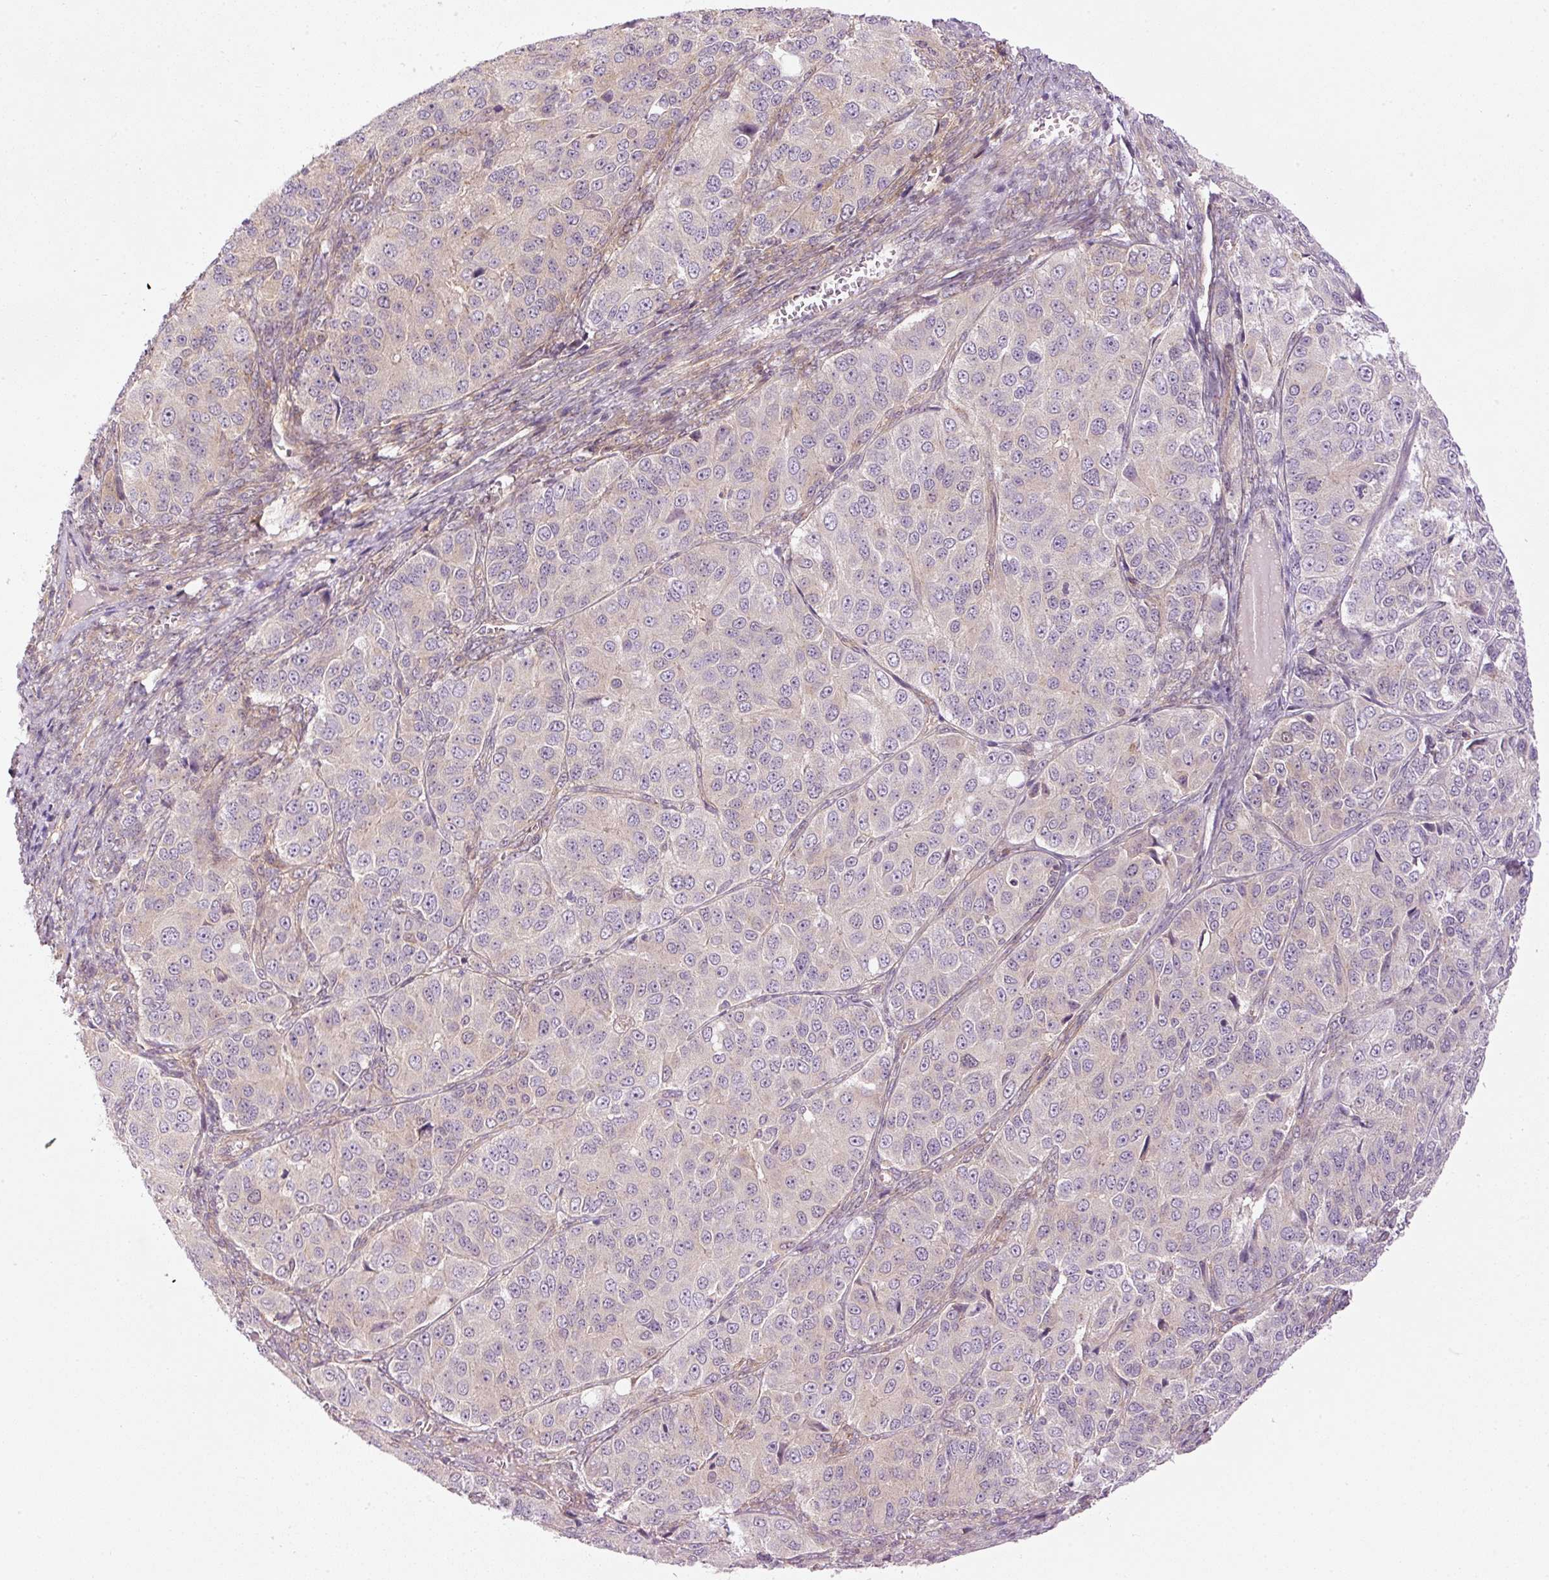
{"staining": {"intensity": "negative", "quantity": "none", "location": "none"}, "tissue": "ovarian cancer", "cell_type": "Tumor cells", "image_type": "cancer", "snomed": [{"axis": "morphology", "description": "Carcinoma, endometroid"}, {"axis": "topography", "description": "Ovary"}], "caption": "High power microscopy micrograph of an IHC image of ovarian endometroid carcinoma, revealing no significant expression in tumor cells.", "gene": "MZT2B", "patient": {"sex": "female", "age": 51}}